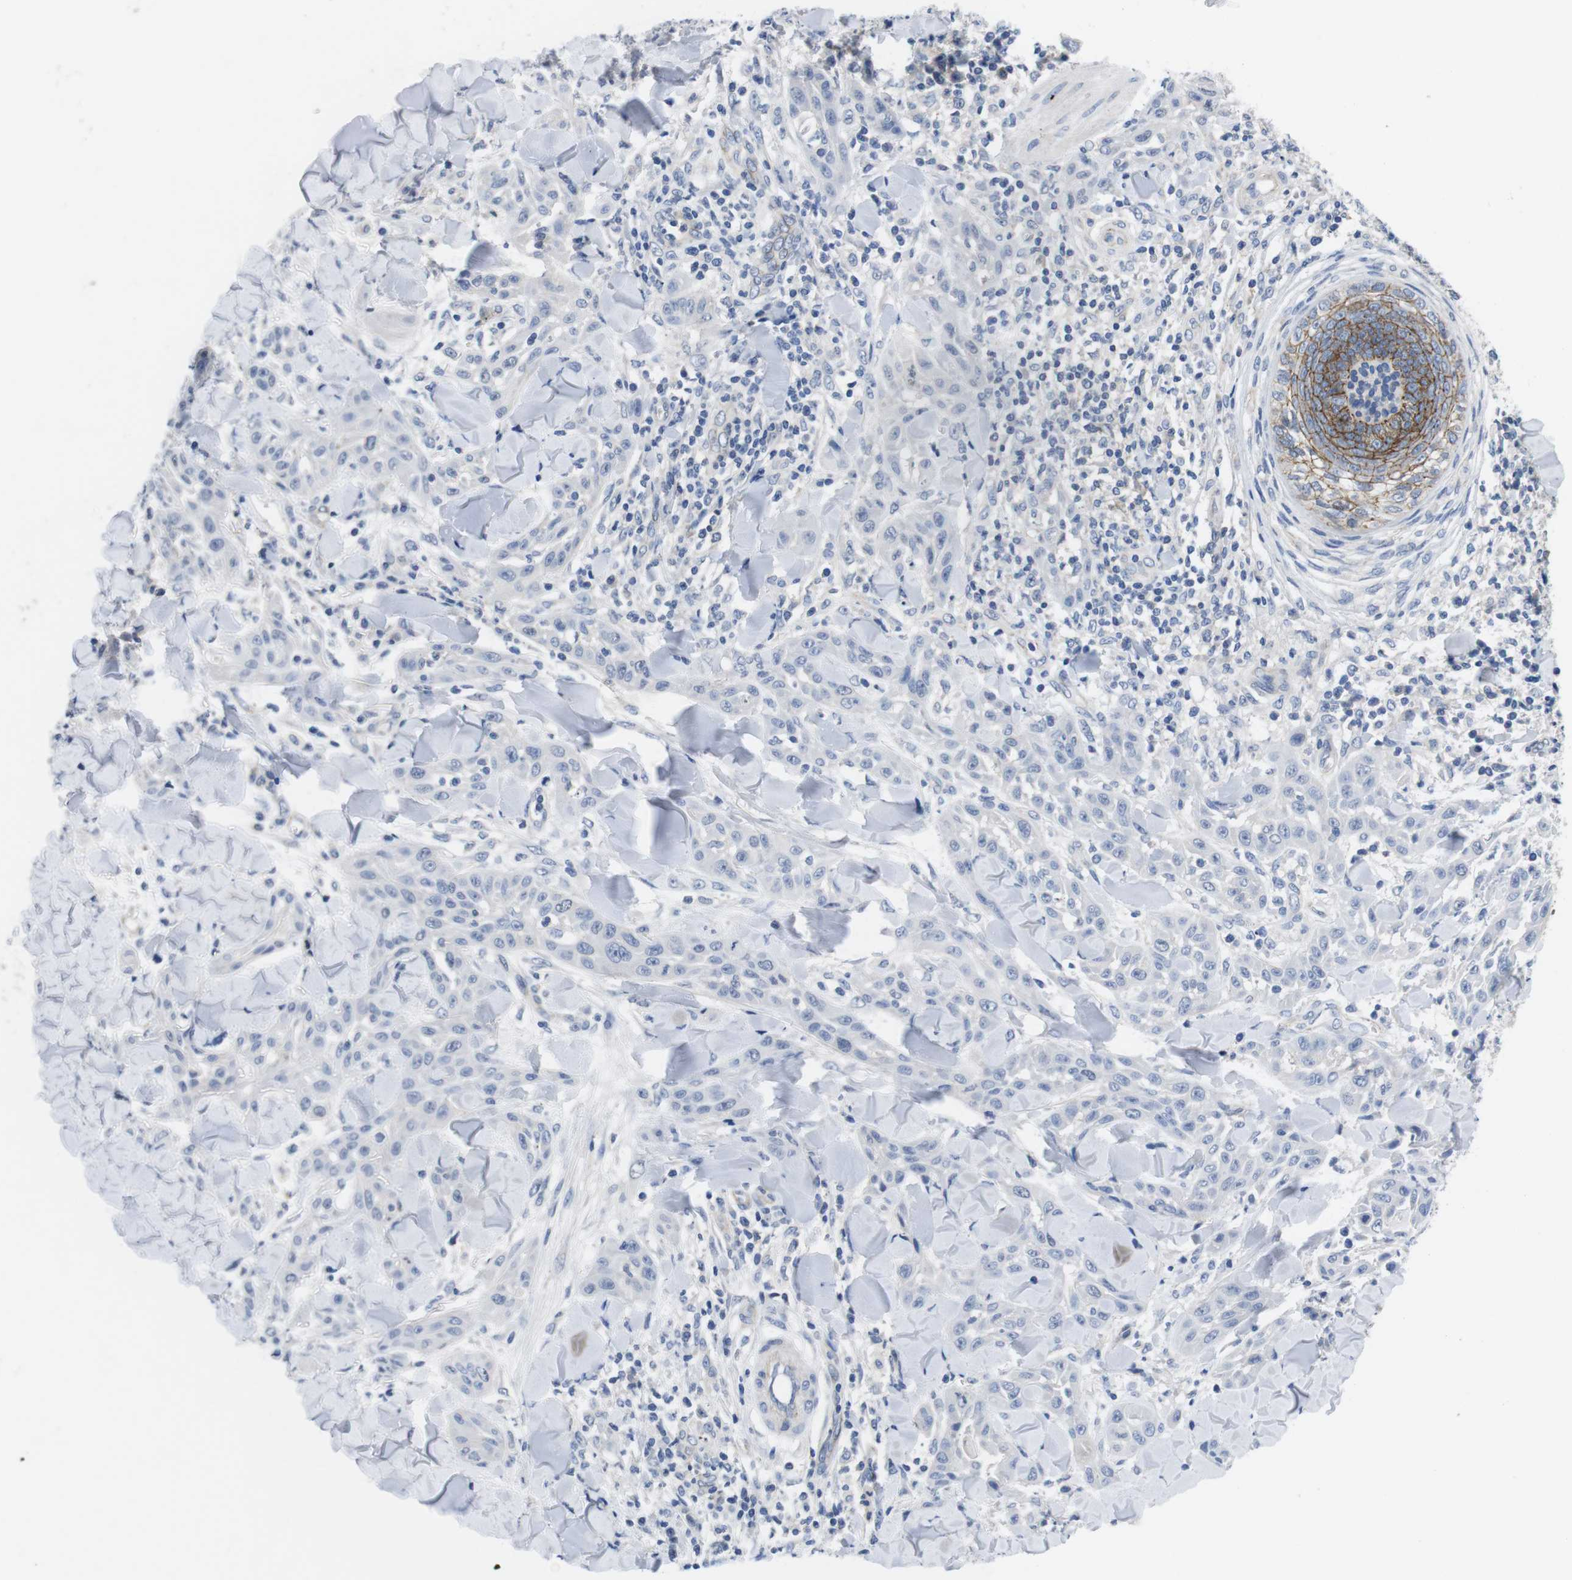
{"staining": {"intensity": "negative", "quantity": "none", "location": "none"}, "tissue": "skin cancer", "cell_type": "Tumor cells", "image_type": "cancer", "snomed": [{"axis": "morphology", "description": "Squamous cell carcinoma, NOS"}, {"axis": "topography", "description": "Skin"}], "caption": "Immunohistochemistry image of skin cancer stained for a protein (brown), which exhibits no expression in tumor cells.", "gene": "SCRIB", "patient": {"sex": "male", "age": 24}}